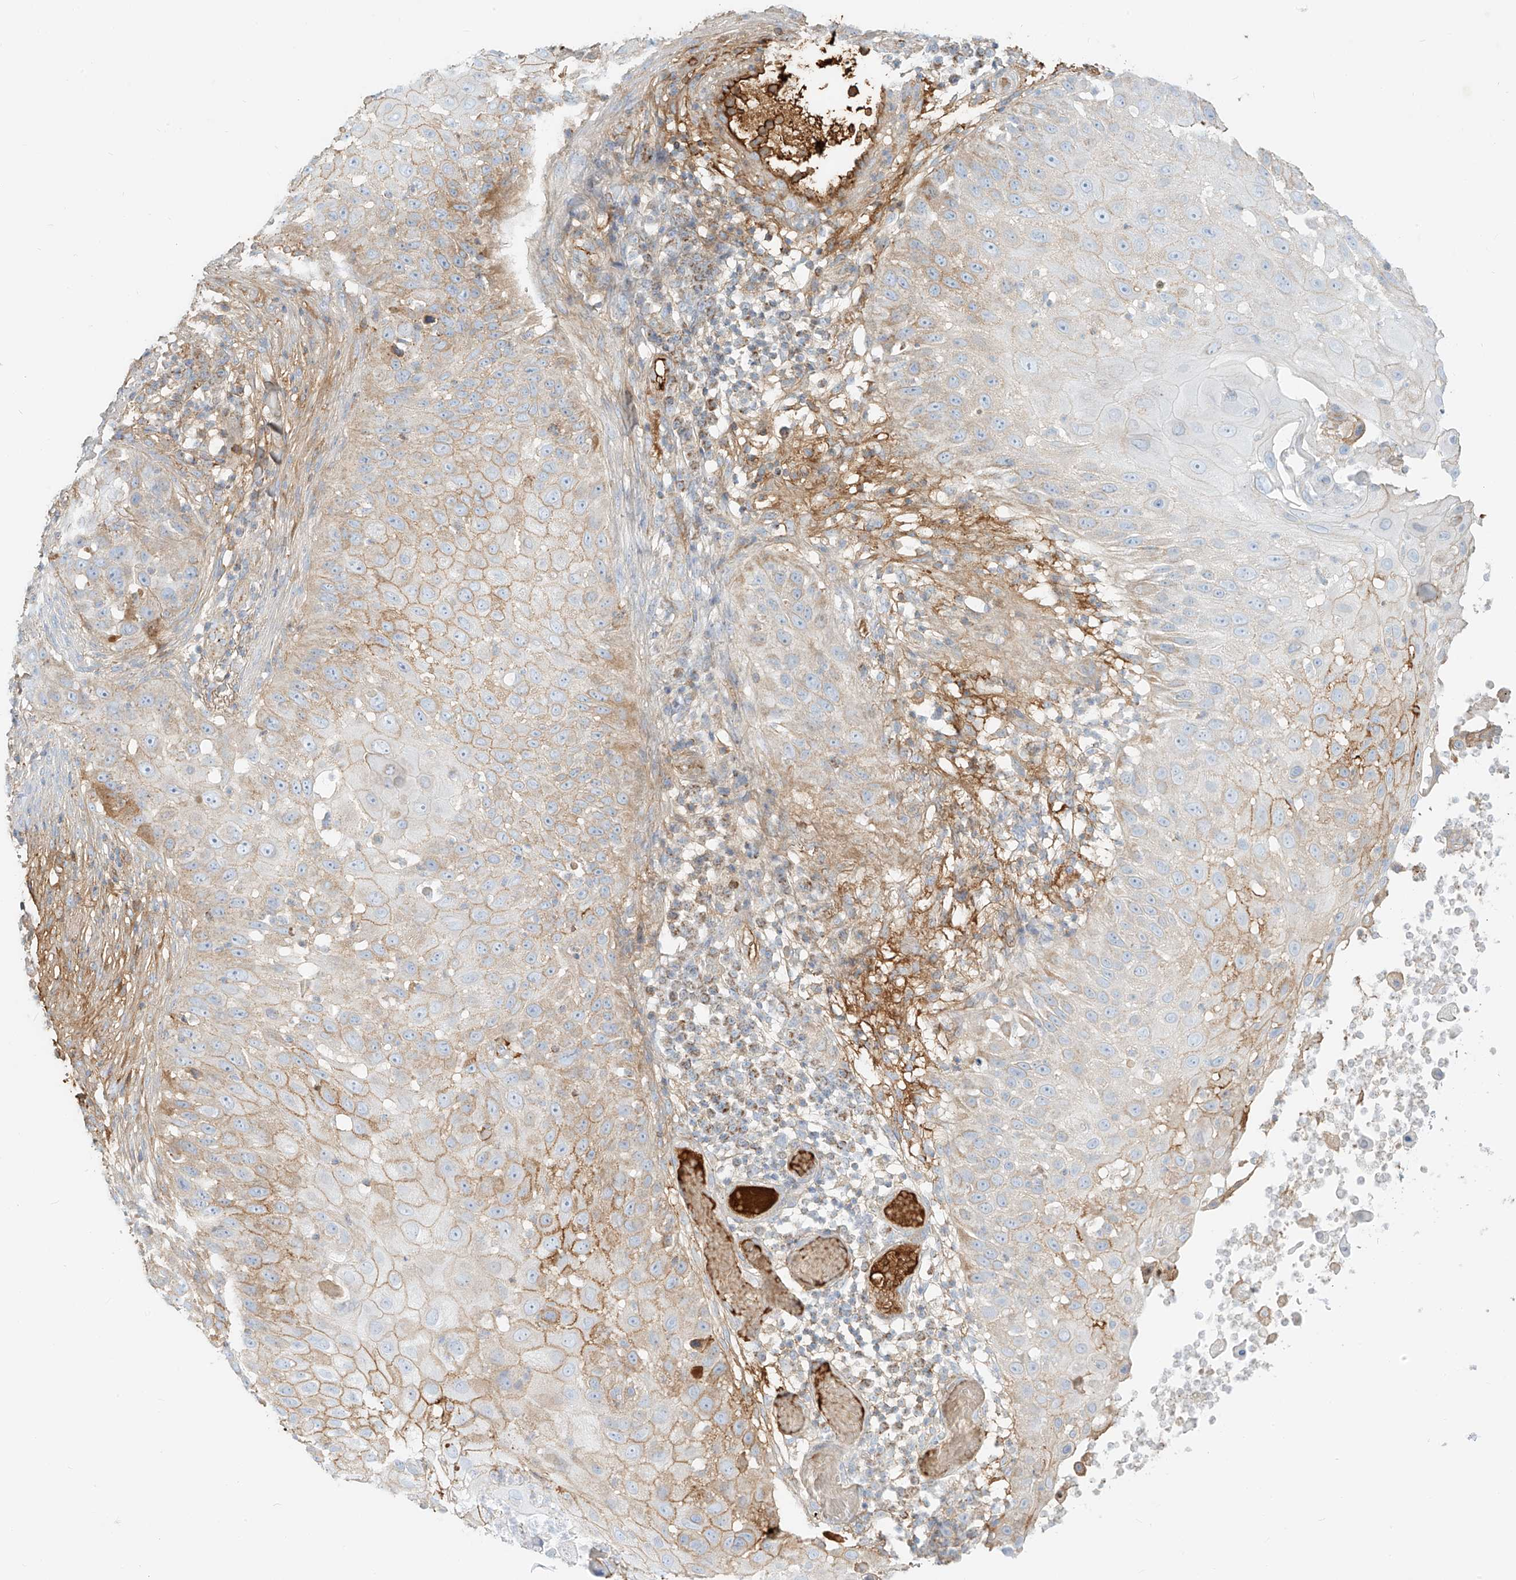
{"staining": {"intensity": "weak", "quantity": "25%-75%", "location": "cytoplasmic/membranous"}, "tissue": "skin cancer", "cell_type": "Tumor cells", "image_type": "cancer", "snomed": [{"axis": "morphology", "description": "Squamous cell carcinoma, NOS"}, {"axis": "topography", "description": "Skin"}], "caption": "This image shows skin cancer stained with IHC to label a protein in brown. The cytoplasmic/membranous of tumor cells show weak positivity for the protein. Nuclei are counter-stained blue.", "gene": "OCSTAMP", "patient": {"sex": "female", "age": 44}}